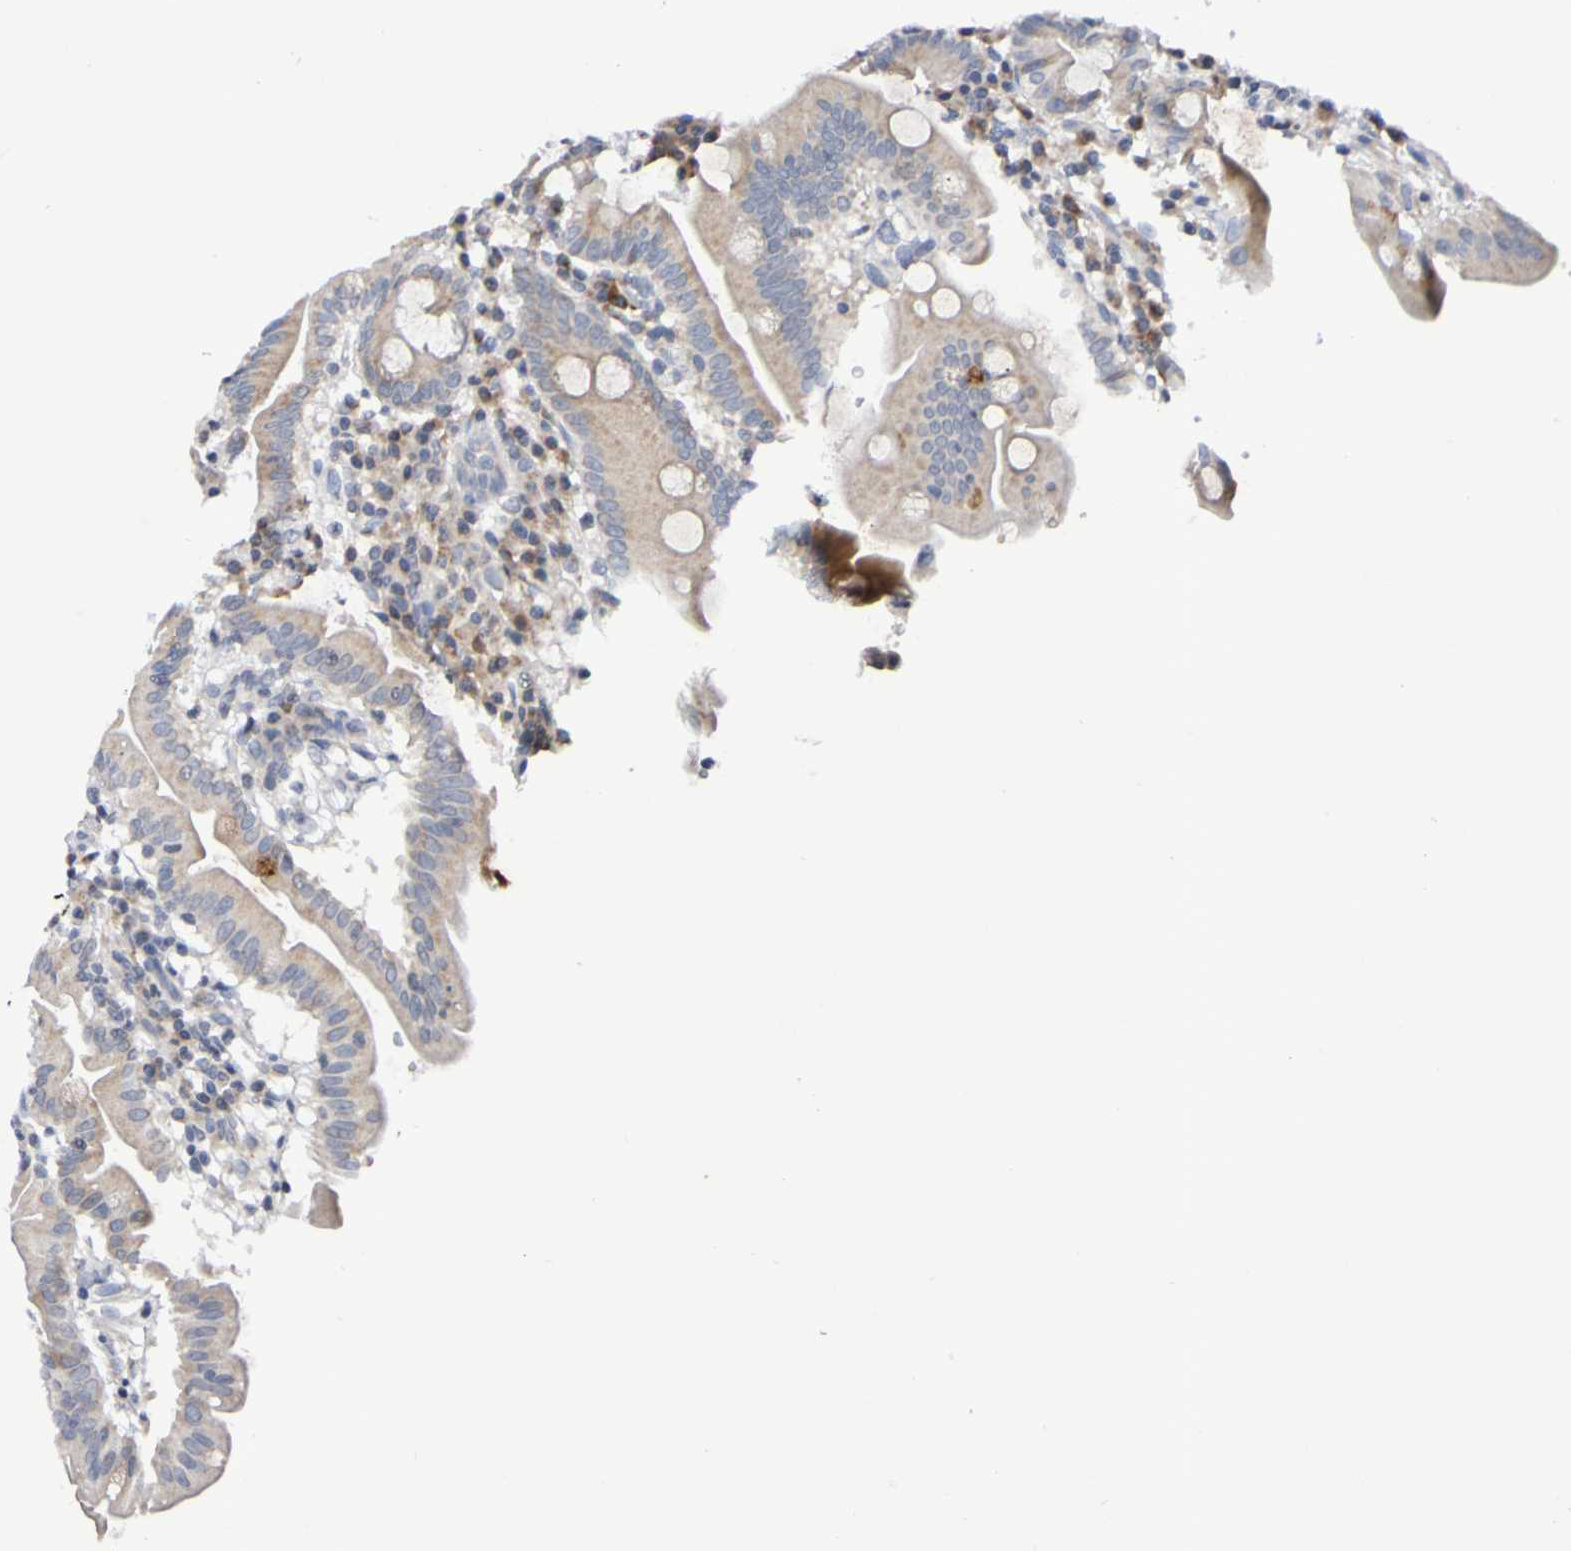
{"staining": {"intensity": "weak", "quantity": ">75%", "location": "cytoplasmic/membranous"}, "tissue": "duodenum", "cell_type": "Glandular cells", "image_type": "normal", "snomed": [{"axis": "morphology", "description": "Normal tissue, NOS"}, {"axis": "topography", "description": "Duodenum"}], "caption": "Glandular cells display low levels of weak cytoplasmic/membranous expression in about >75% of cells in unremarkable human duodenum.", "gene": "PTP4A2", "patient": {"sex": "male", "age": 50}}